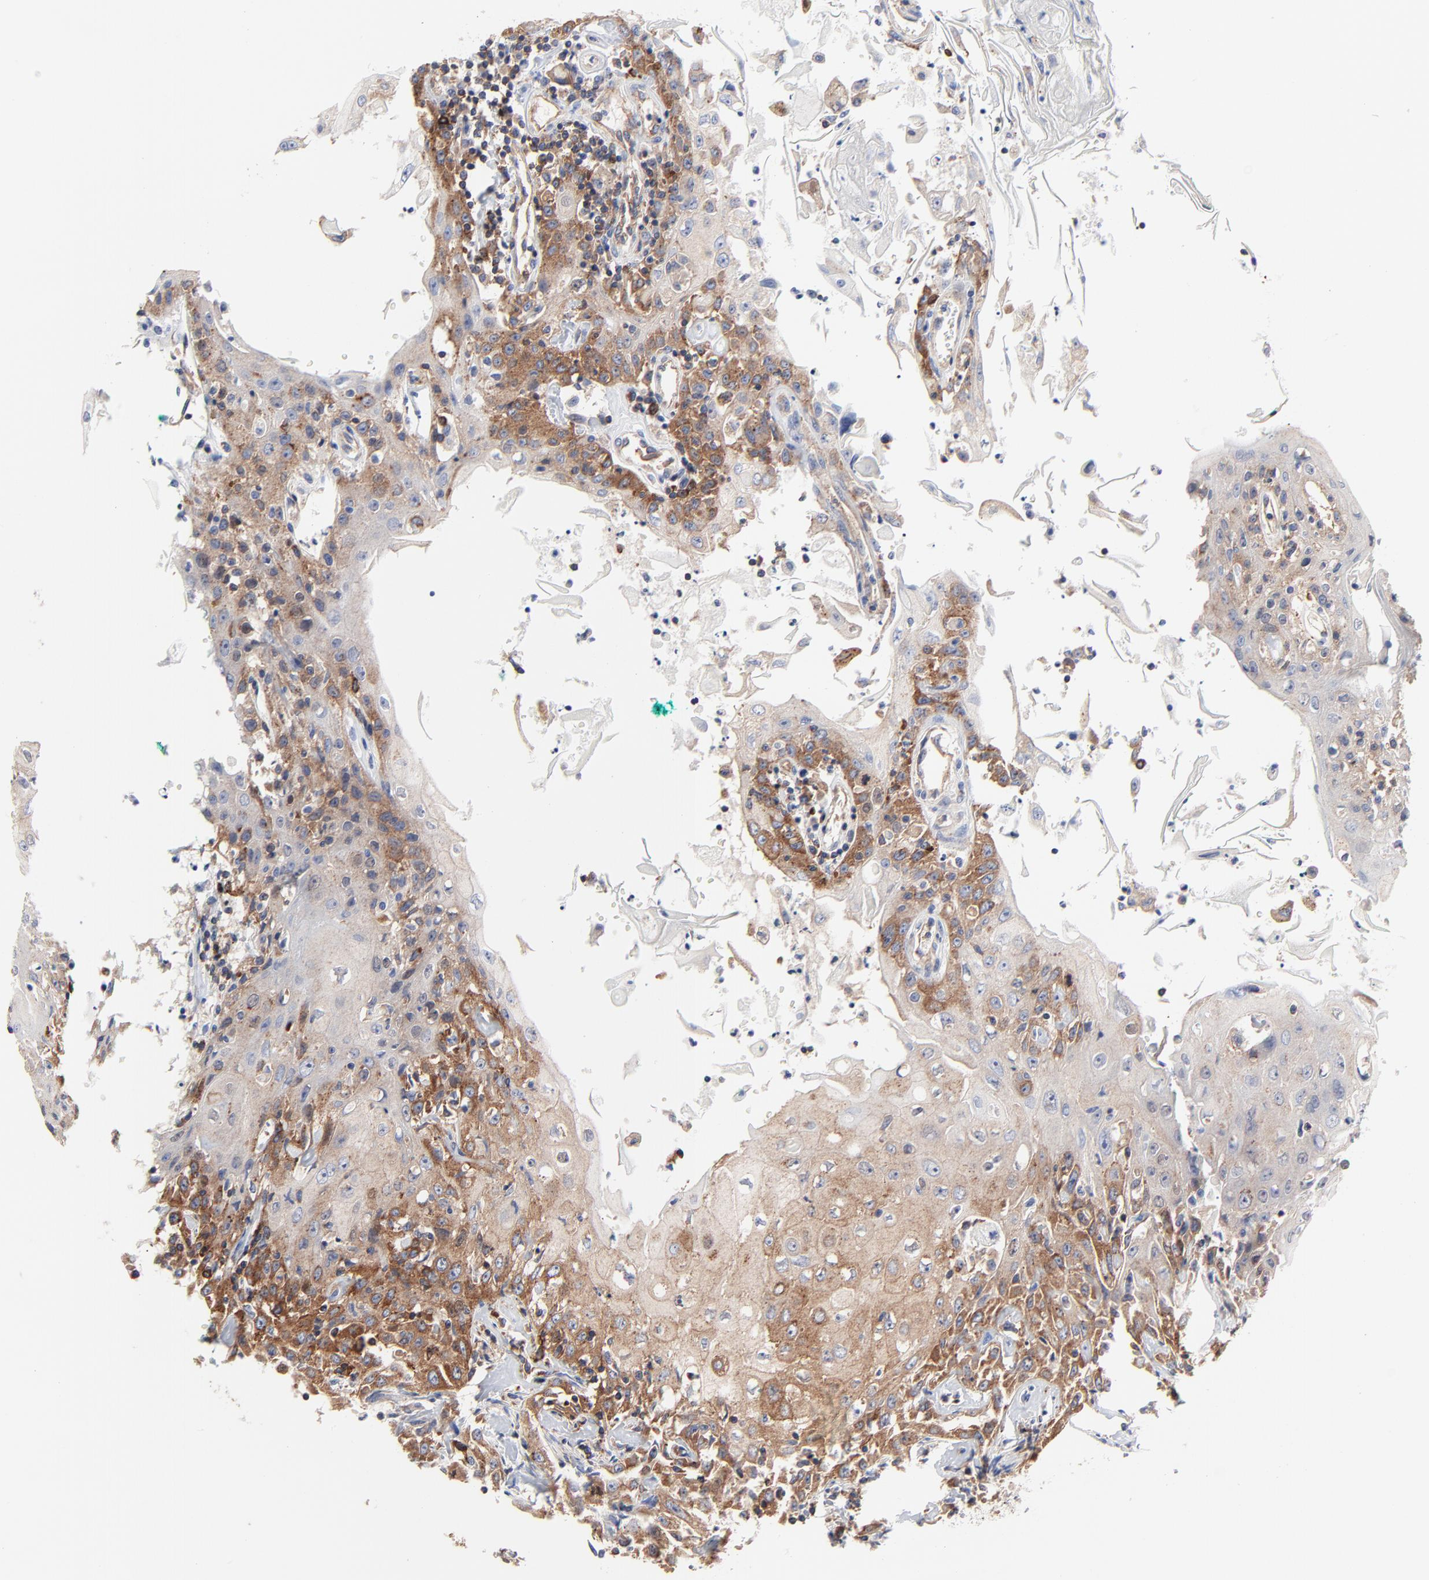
{"staining": {"intensity": "moderate", "quantity": "25%-75%", "location": "cytoplasmic/membranous"}, "tissue": "head and neck cancer", "cell_type": "Tumor cells", "image_type": "cancer", "snomed": [{"axis": "morphology", "description": "Squamous cell carcinoma, NOS"}, {"axis": "topography", "description": "Oral tissue"}, {"axis": "topography", "description": "Head-Neck"}], "caption": "Protein staining demonstrates moderate cytoplasmic/membranous staining in approximately 25%-75% of tumor cells in head and neck cancer (squamous cell carcinoma). (DAB (3,3'-diaminobenzidine) = brown stain, brightfield microscopy at high magnification).", "gene": "CD2AP", "patient": {"sex": "female", "age": 76}}